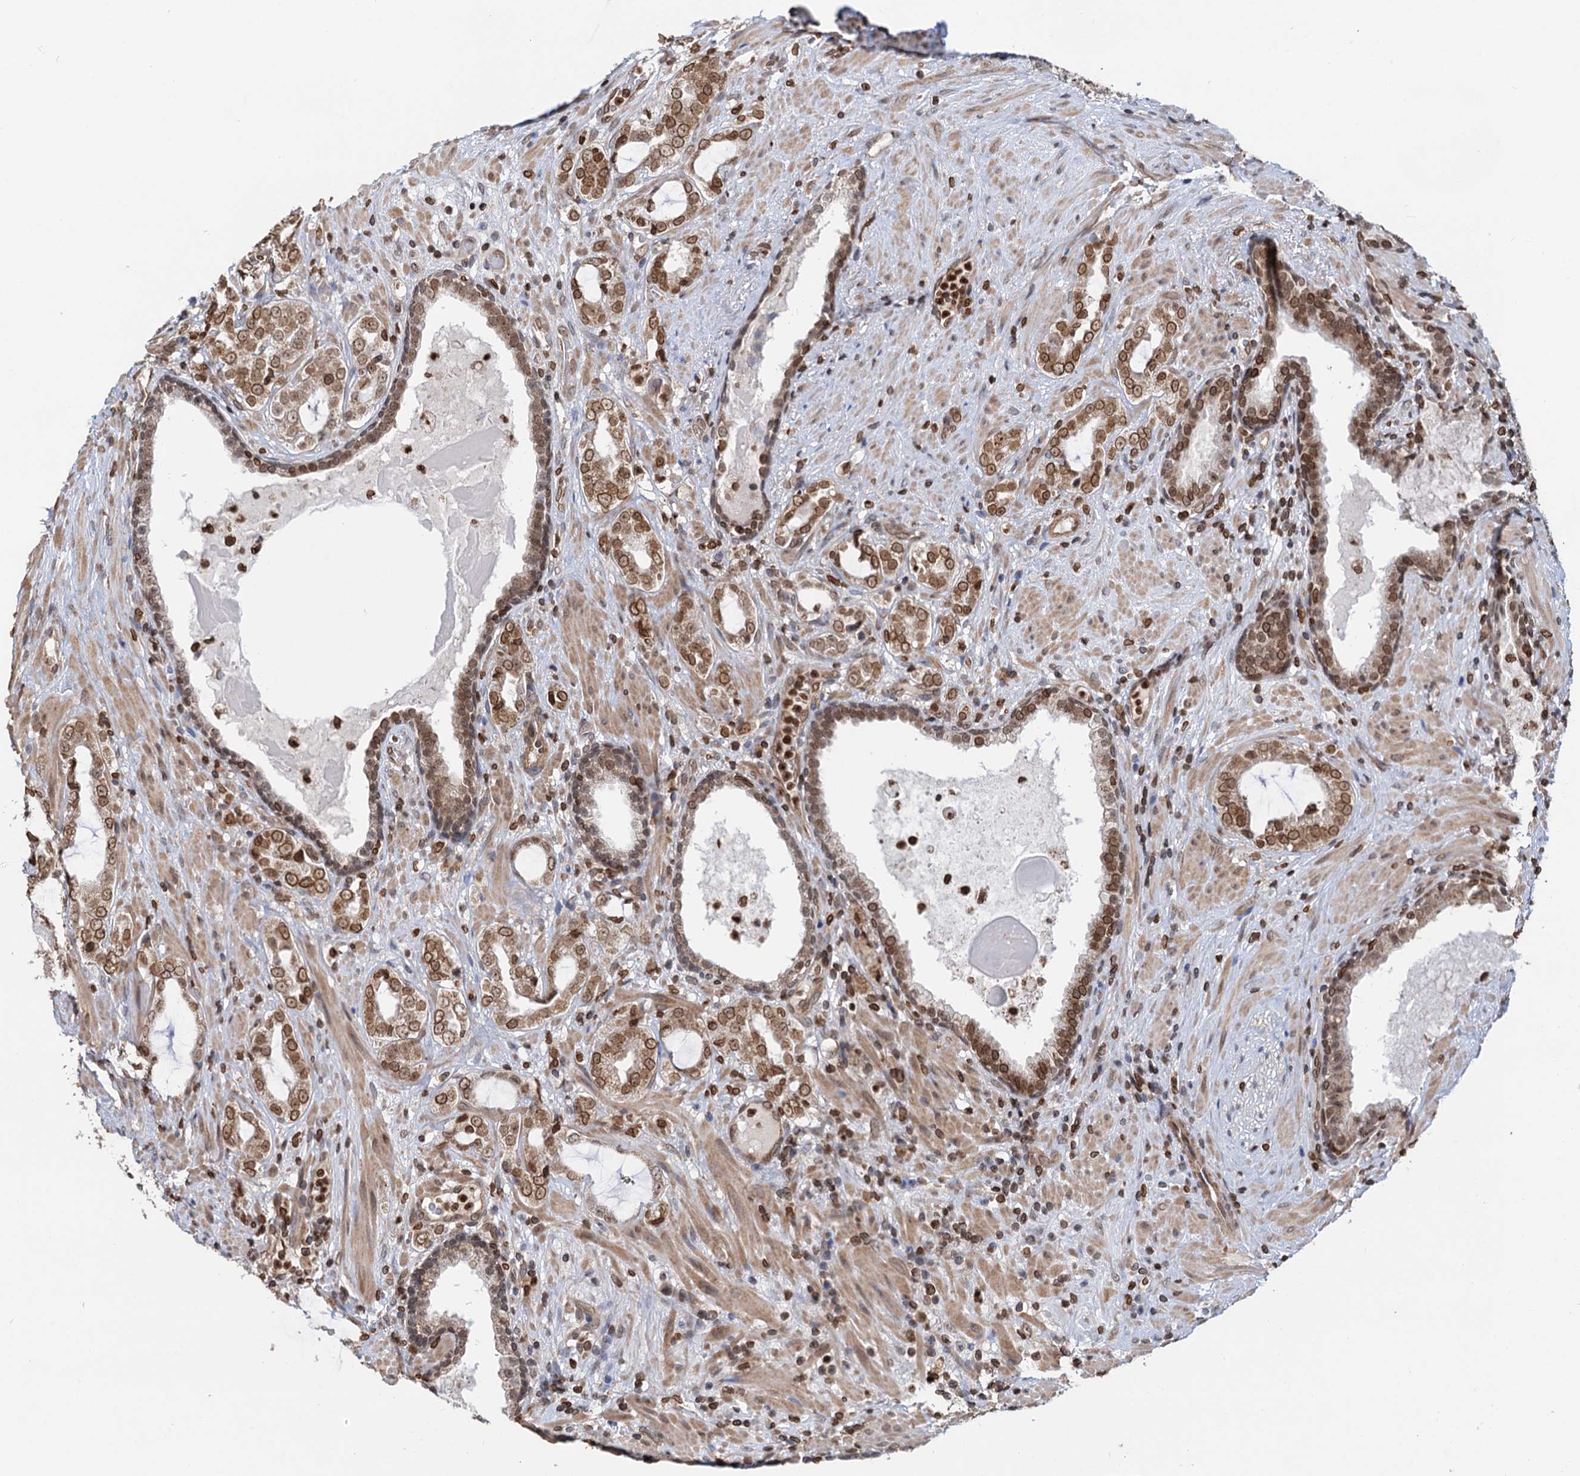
{"staining": {"intensity": "moderate", "quantity": ">75%", "location": "cytoplasmic/membranous,nuclear"}, "tissue": "prostate cancer", "cell_type": "Tumor cells", "image_type": "cancer", "snomed": [{"axis": "morphology", "description": "Adenocarcinoma, High grade"}, {"axis": "topography", "description": "Prostate"}], "caption": "Prostate high-grade adenocarcinoma tissue demonstrates moderate cytoplasmic/membranous and nuclear expression in approximately >75% of tumor cells, visualized by immunohistochemistry.", "gene": "ZC3H13", "patient": {"sex": "male", "age": 64}}